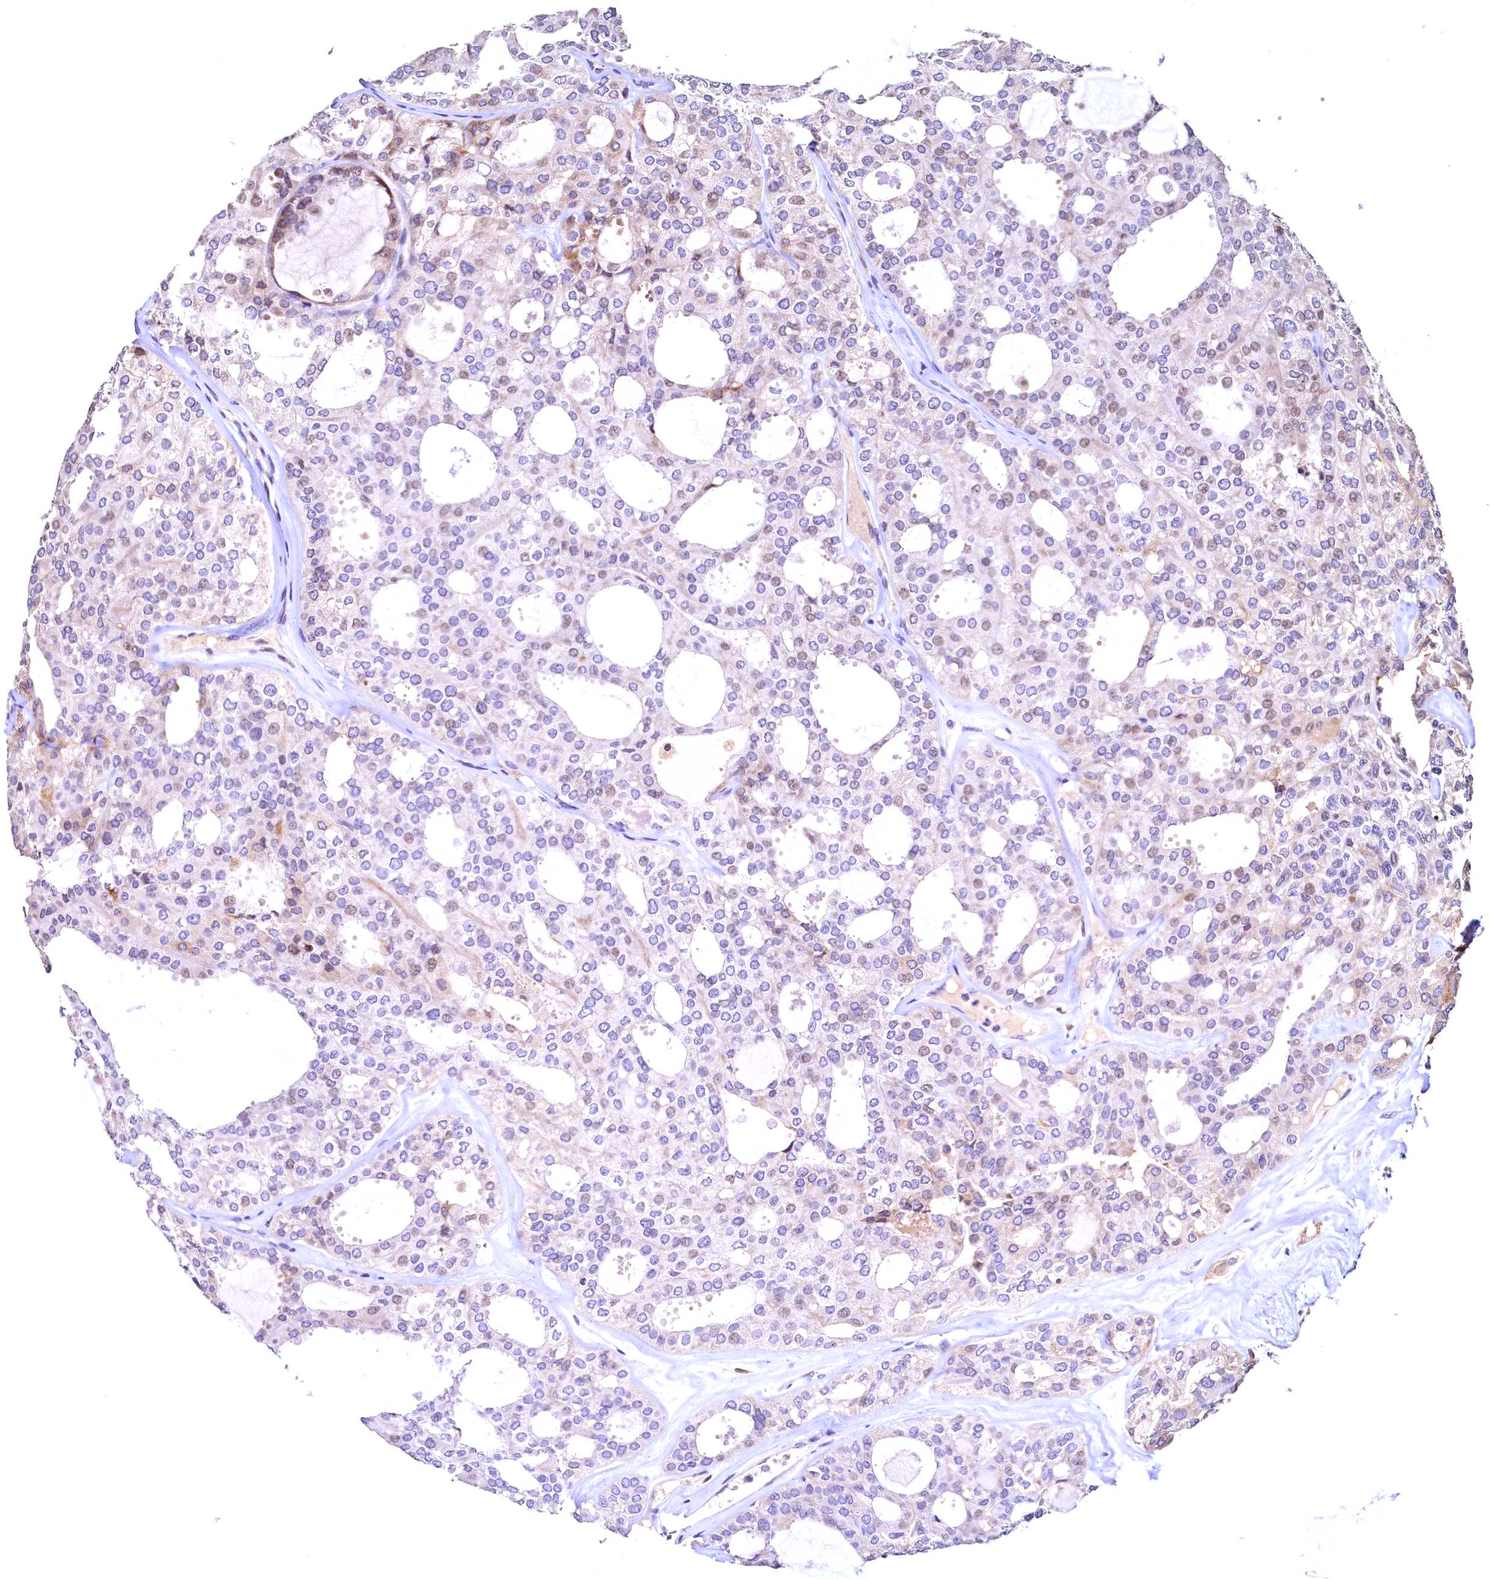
{"staining": {"intensity": "weak", "quantity": "<25%", "location": "nuclear"}, "tissue": "thyroid cancer", "cell_type": "Tumor cells", "image_type": "cancer", "snomed": [{"axis": "morphology", "description": "Follicular adenoma carcinoma, NOS"}, {"axis": "topography", "description": "Thyroid gland"}], "caption": "A photomicrograph of human thyroid follicular adenoma carcinoma is negative for staining in tumor cells.", "gene": "LATS2", "patient": {"sex": "male", "age": 75}}